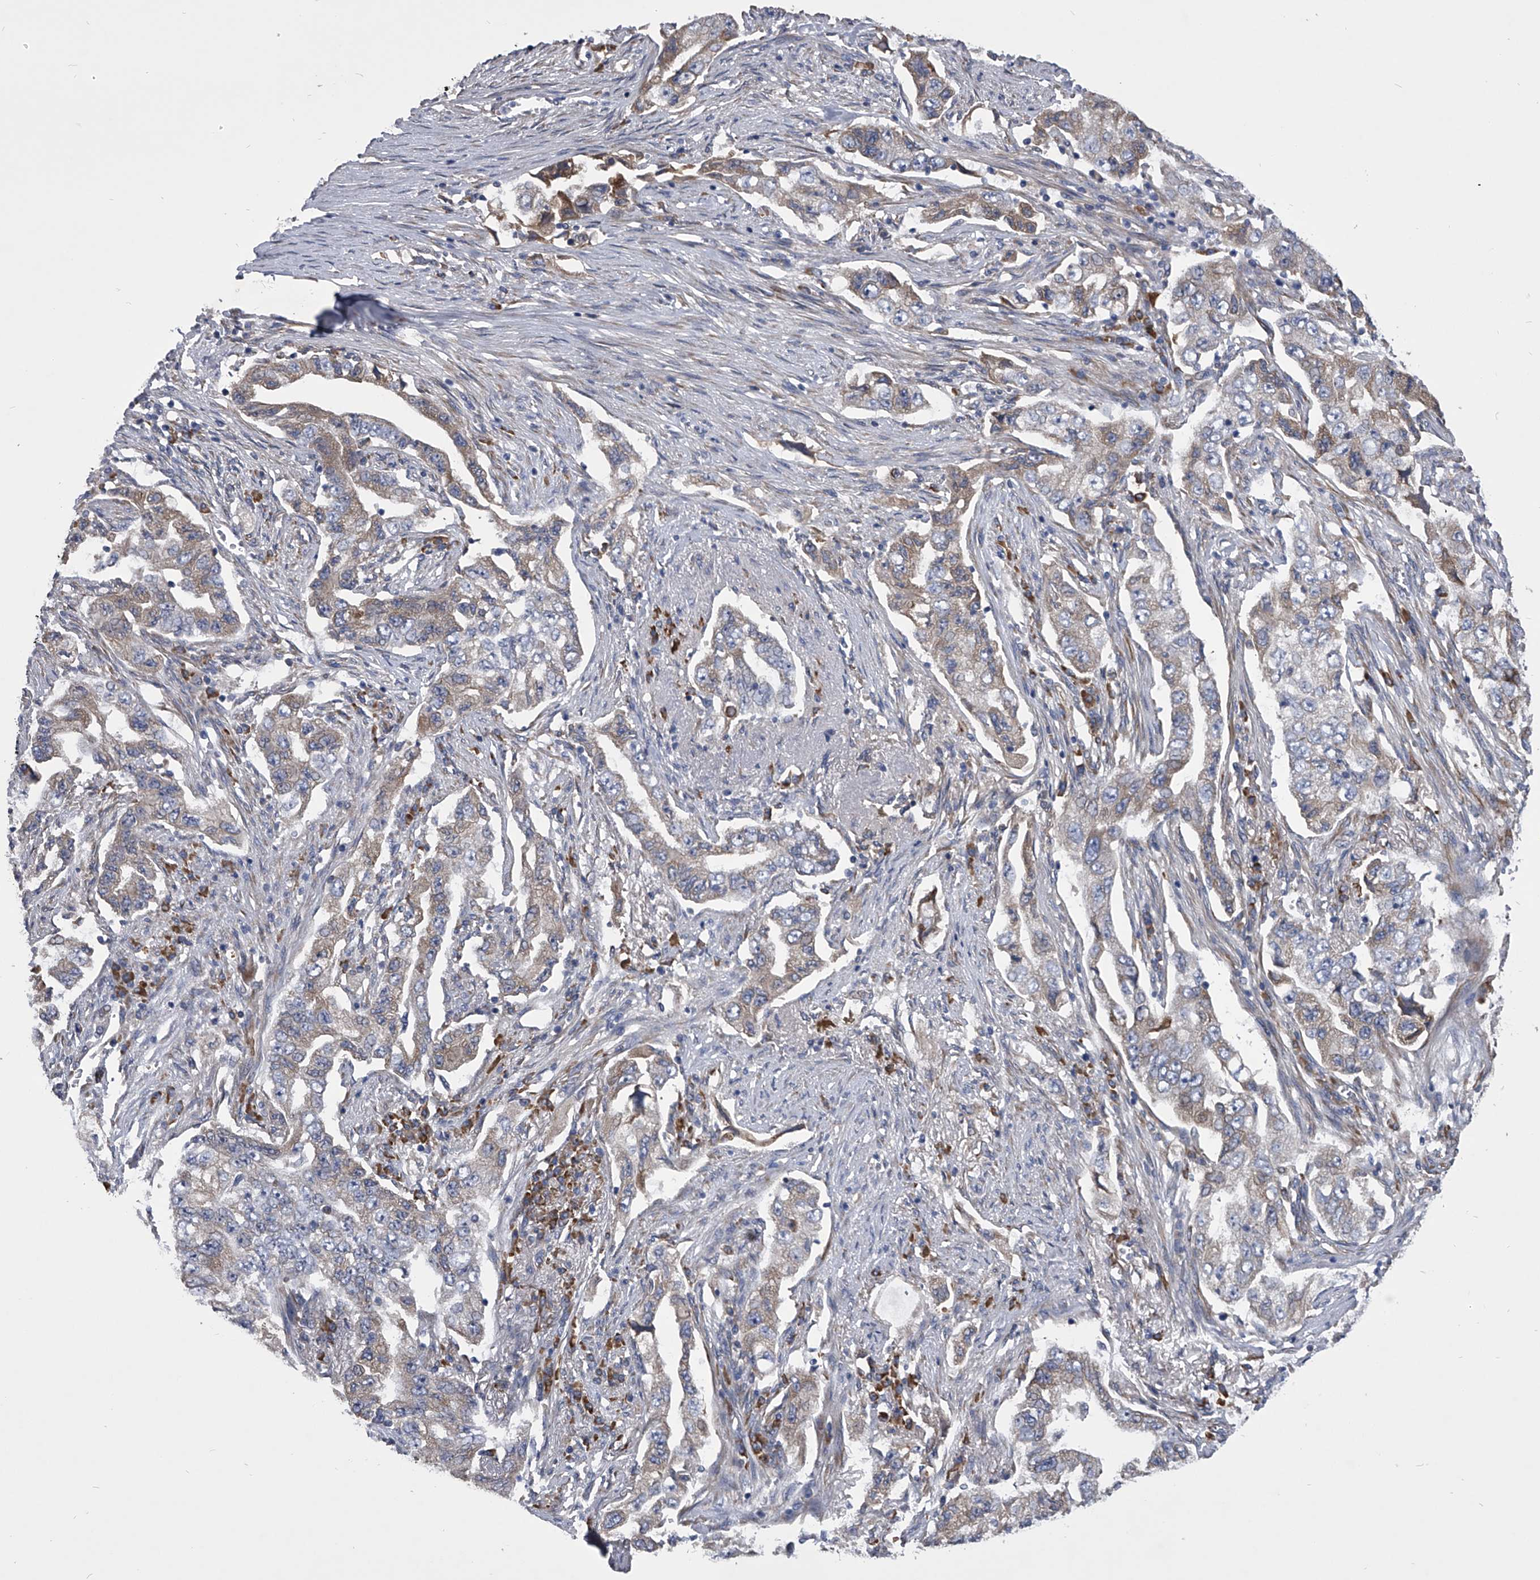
{"staining": {"intensity": "negative", "quantity": "none", "location": "none"}, "tissue": "lung cancer", "cell_type": "Tumor cells", "image_type": "cancer", "snomed": [{"axis": "morphology", "description": "Adenocarcinoma, NOS"}, {"axis": "topography", "description": "Lung"}], "caption": "Protein analysis of adenocarcinoma (lung) reveals no significant staining in tumor cells.", "gene": "CCR4", "patient": {"sex": "female", "age": 51}}